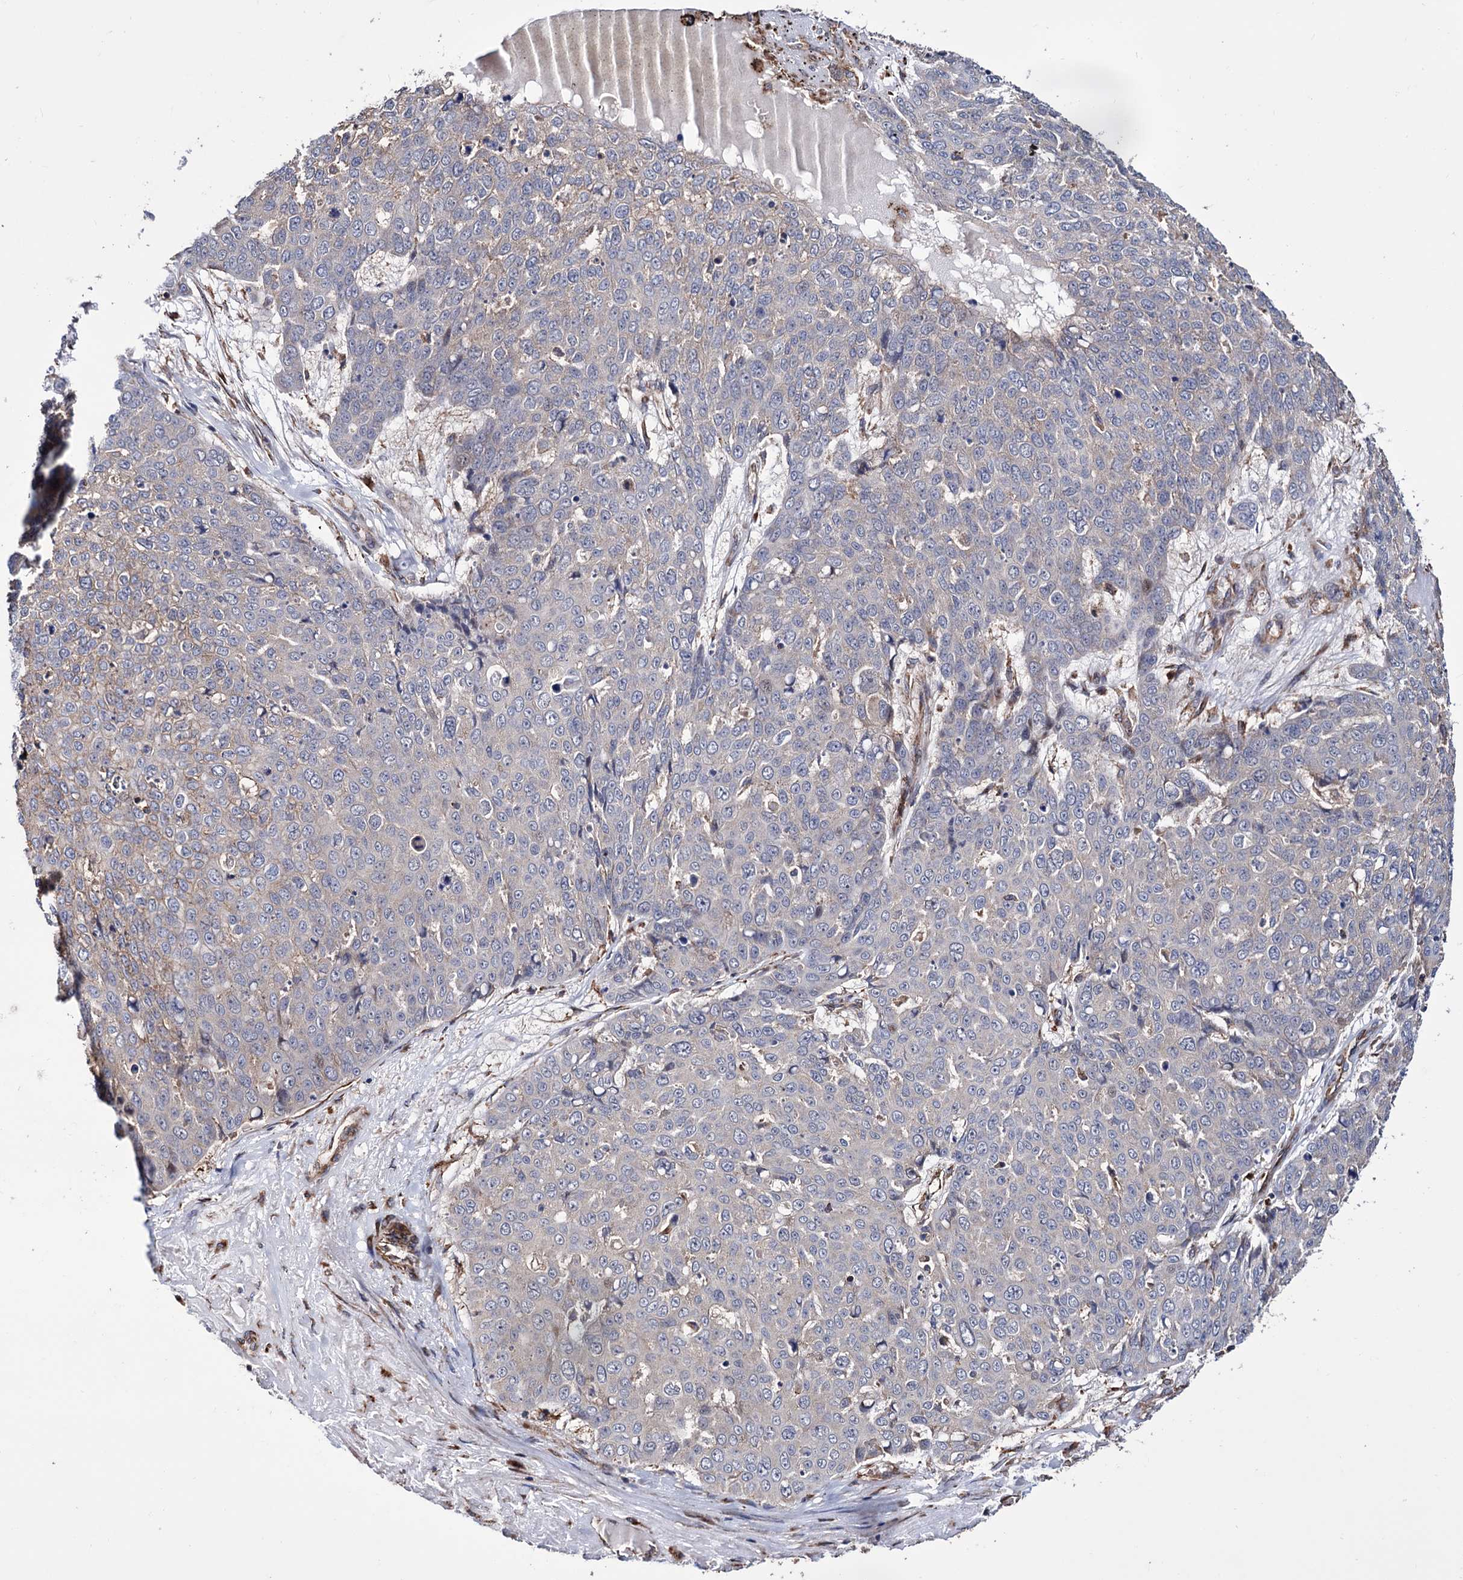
{"staining": {"intensity": "negative", "quantity": "none", "location": "none"}, "tissue": "skin cancer", "cell_type": "Tumor cells", "image_type": "cancer", "snomed": [{"axis": "morphology", "description": "Squamous cell carcinoma, NOS"}, {"axis": "topography", "description": "Skin"}], "caption": "This is an immunohistochemistry micrograph of skin cancer. There is no expression in tumor cells.", "gene": "FERMT2", "patient": {"sex": "male", "age": 71}}